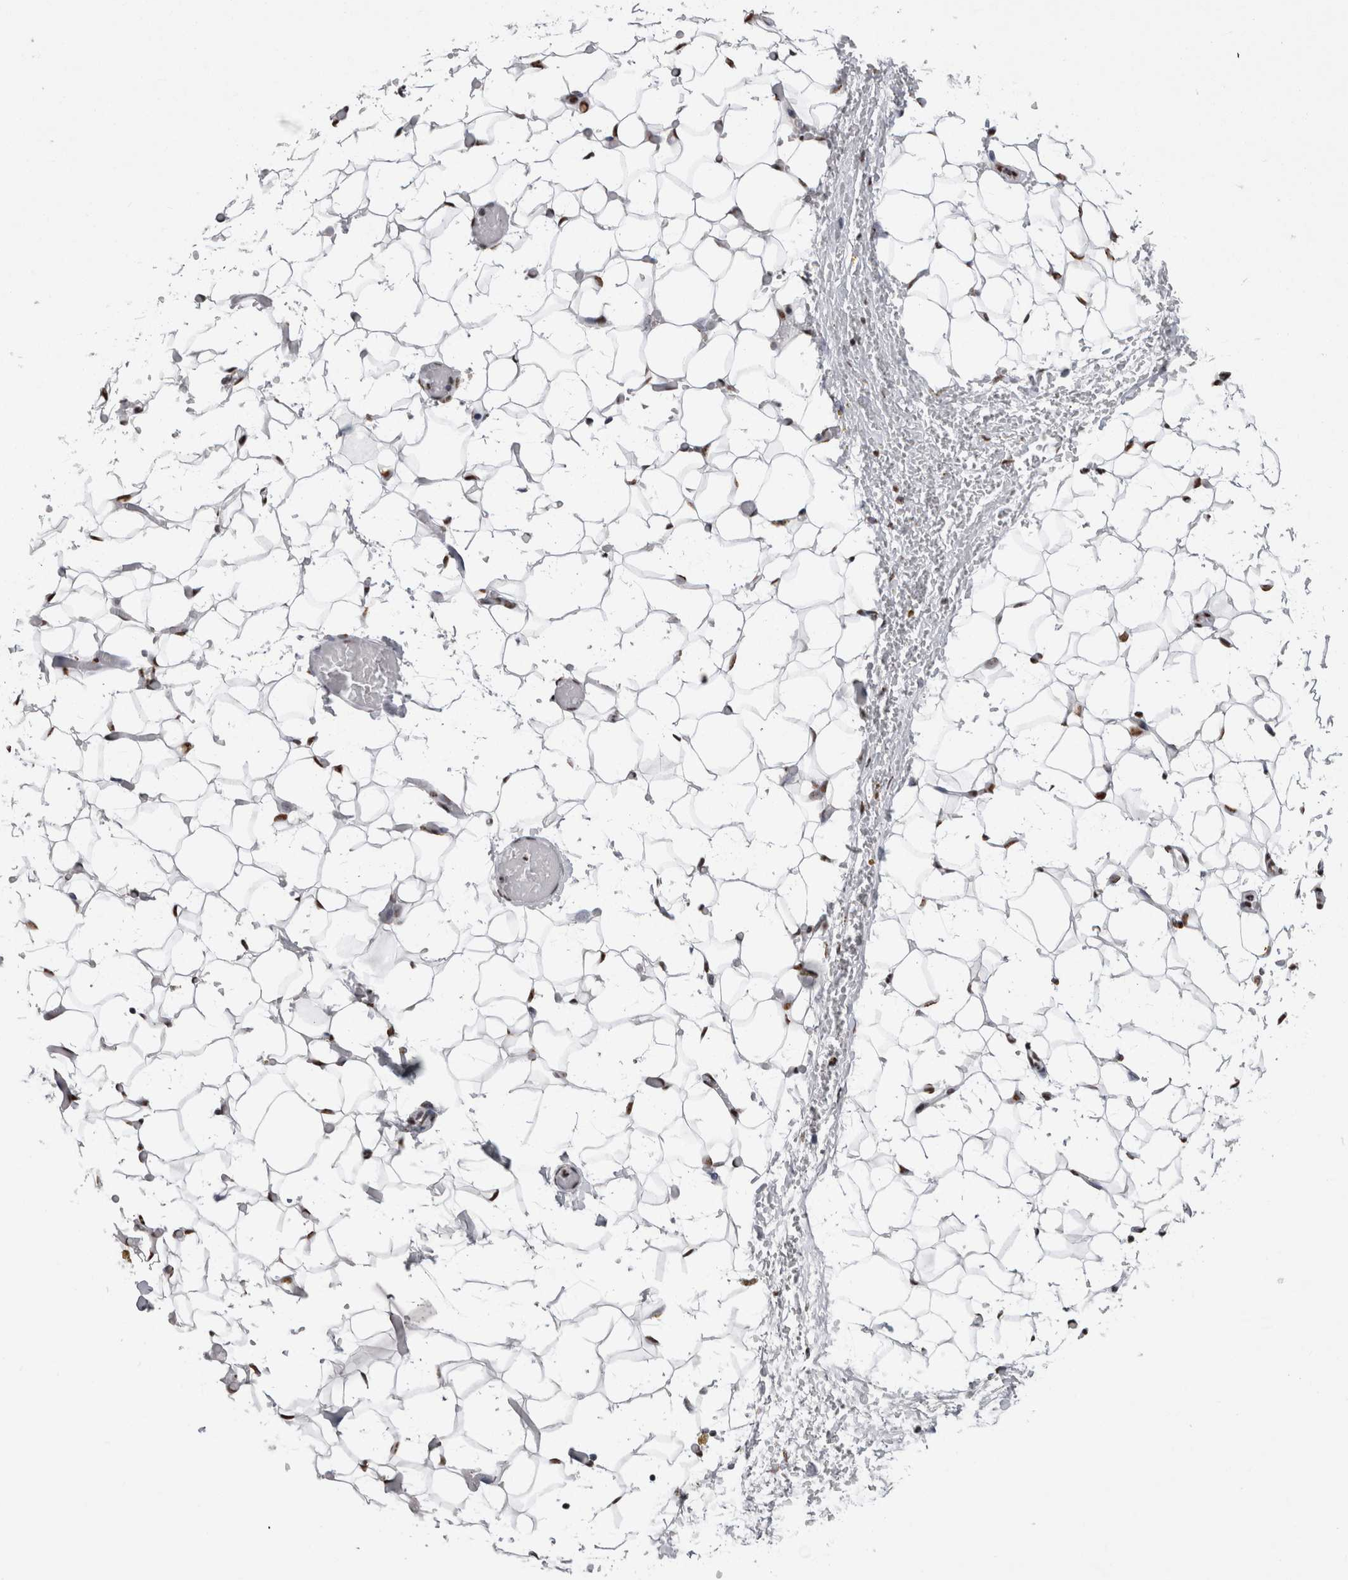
{"staining": {"intensity": "moderate", "quantity": ">75%", "location": "nuclear"}, "tissue": "adipose tissue", "cell_type": "Adipocytes", "image_type": "normal", "snomed": [{"axis": "morphology", "description": "Normal tissue, NOS"}, {"axis": "topography", "description": "Kidney"}, {"axis": "topography", "description": "Peripheral nerve tissue"}], "caption": "Unremarkable adipose tissue displays moderate nuclear staining in about >75% of adipocytes (IHC, brightfield microscopy, high magnification)..", "gene": "ALPK3", "patient": {"sex": "male", "age": 7}}